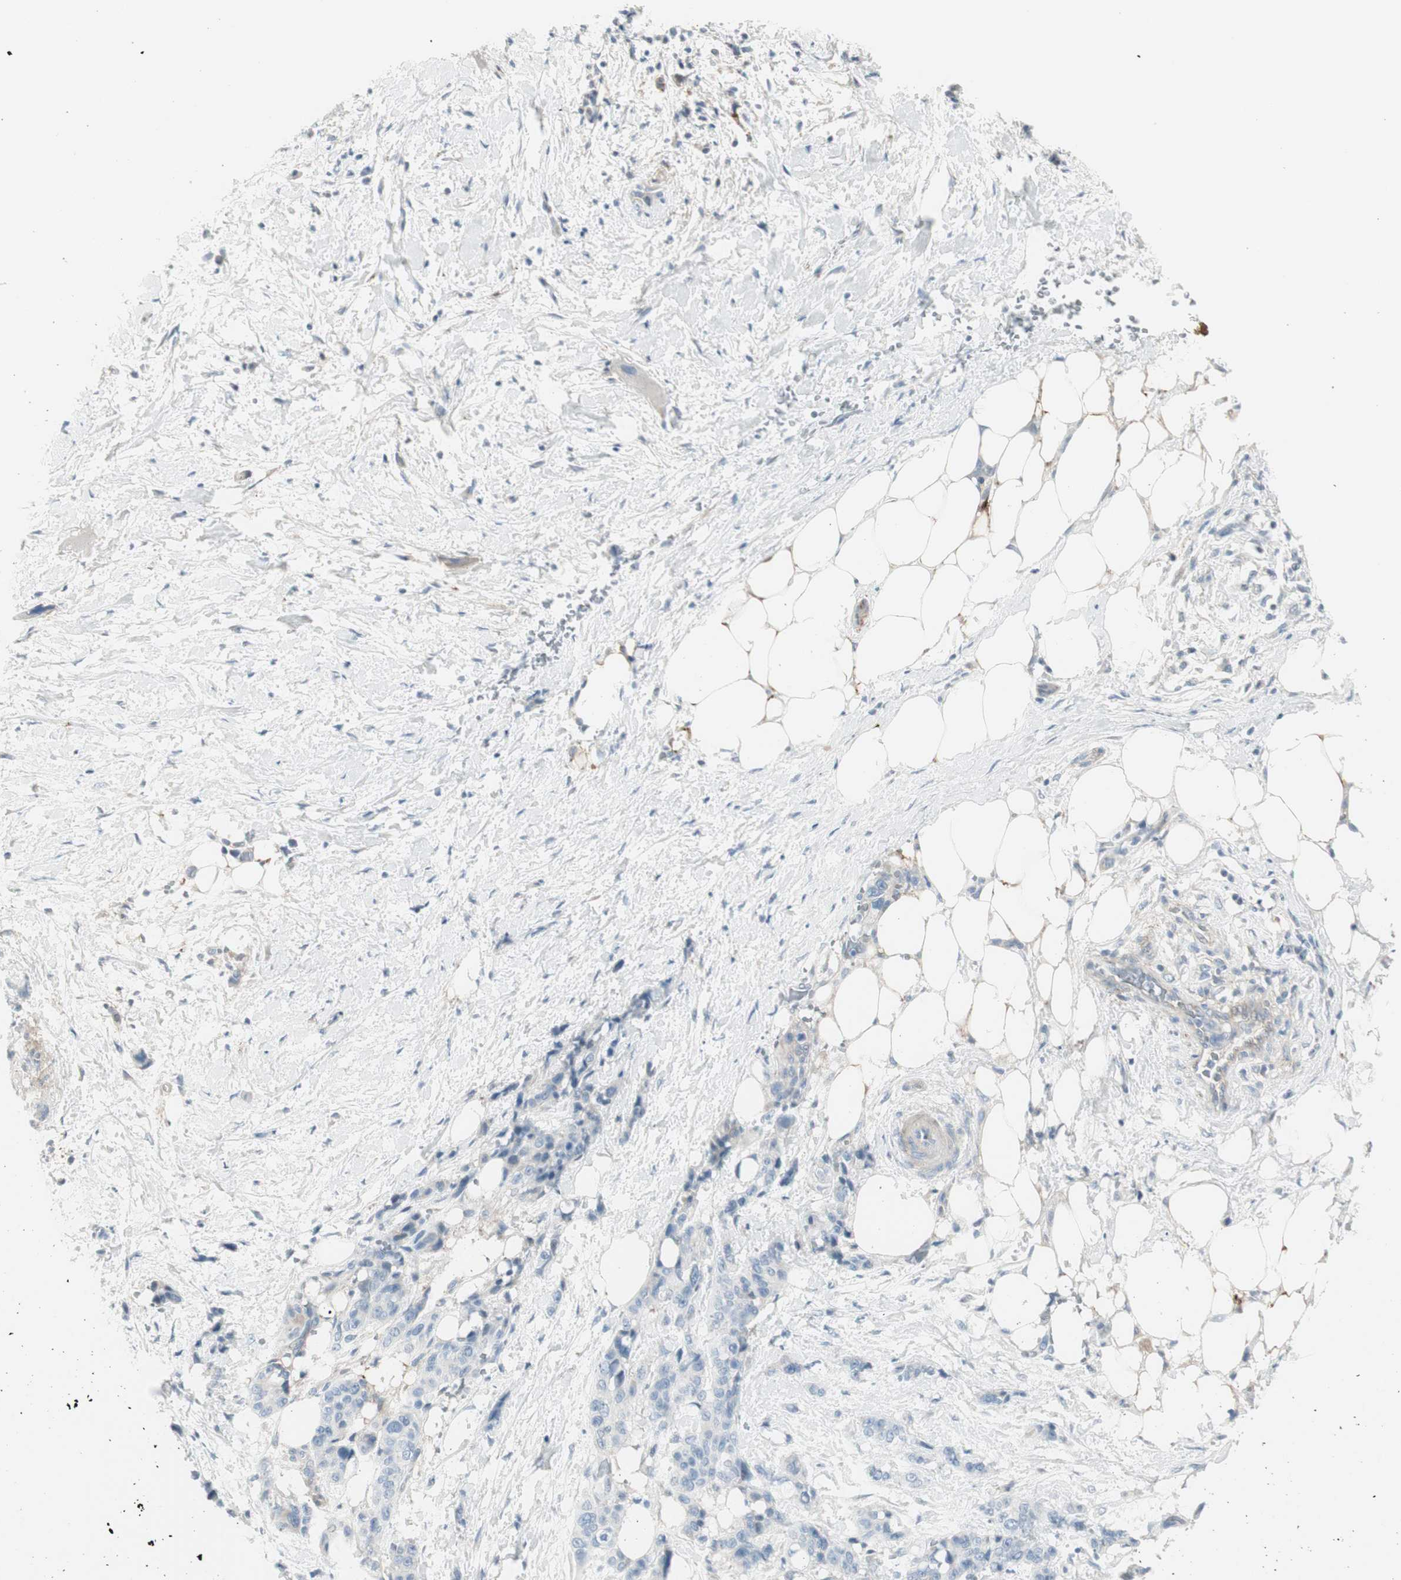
{"staining": {"intensity": "negative", "quantity": "none", "location": "none"}, "tissue": "pancreatic cancer", "cell_type": "Tumor cells", "image_type": "cancer", "snomed": [{"axis": "morphology", "description": "Adenocarcinoma, NOS"}, {"axis": "topography", "description": "Pancreas"}], "caption": "An image of human adenocarcinoma (pancreatic) is negative for staining in tumor cells.", "gene": "CACNA2D1", "patient": {"sex": "male", "age": 46}}